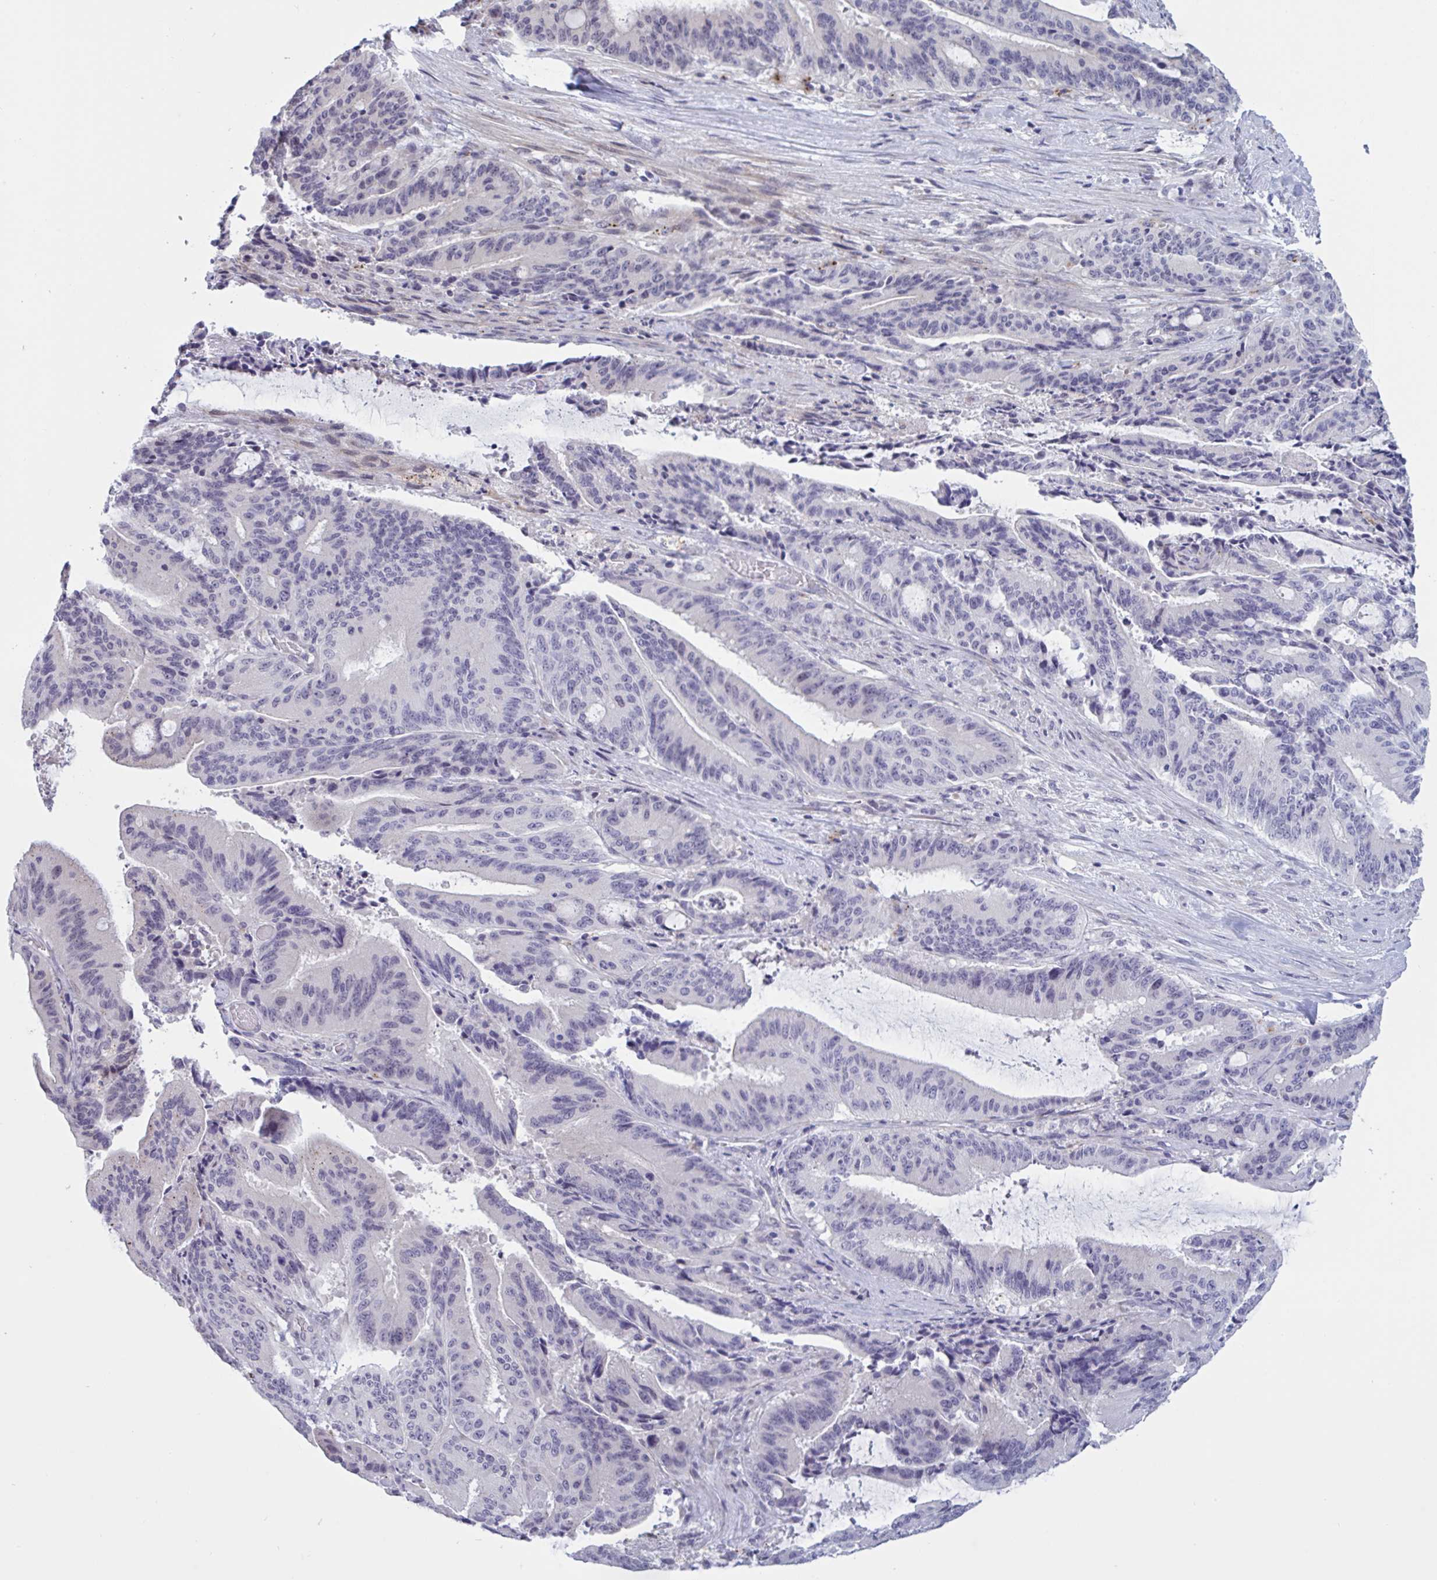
{"staining": {"intensity": "negative", "quantity": "none", "location": "none"}, "tissue": "liver cancer", "cell_type": "Tumor cells", "image_type": "cancer", "snomed": [{"axis": "morphology", "description": "Normal tissue, NOS"}, {"axis": "morphology", "description": "Cholangiocarcinoma"}, {"axis": "topography", "description": "Liver"}, {"axis": "topography", "description": "Peripheral nerve tissue"}], "caption": "Protein analysis of liver cancer displays no significant positivity in tumor cells.", "gene": "TCEAL8", "patient": {"sex": "female", "age": 73}}